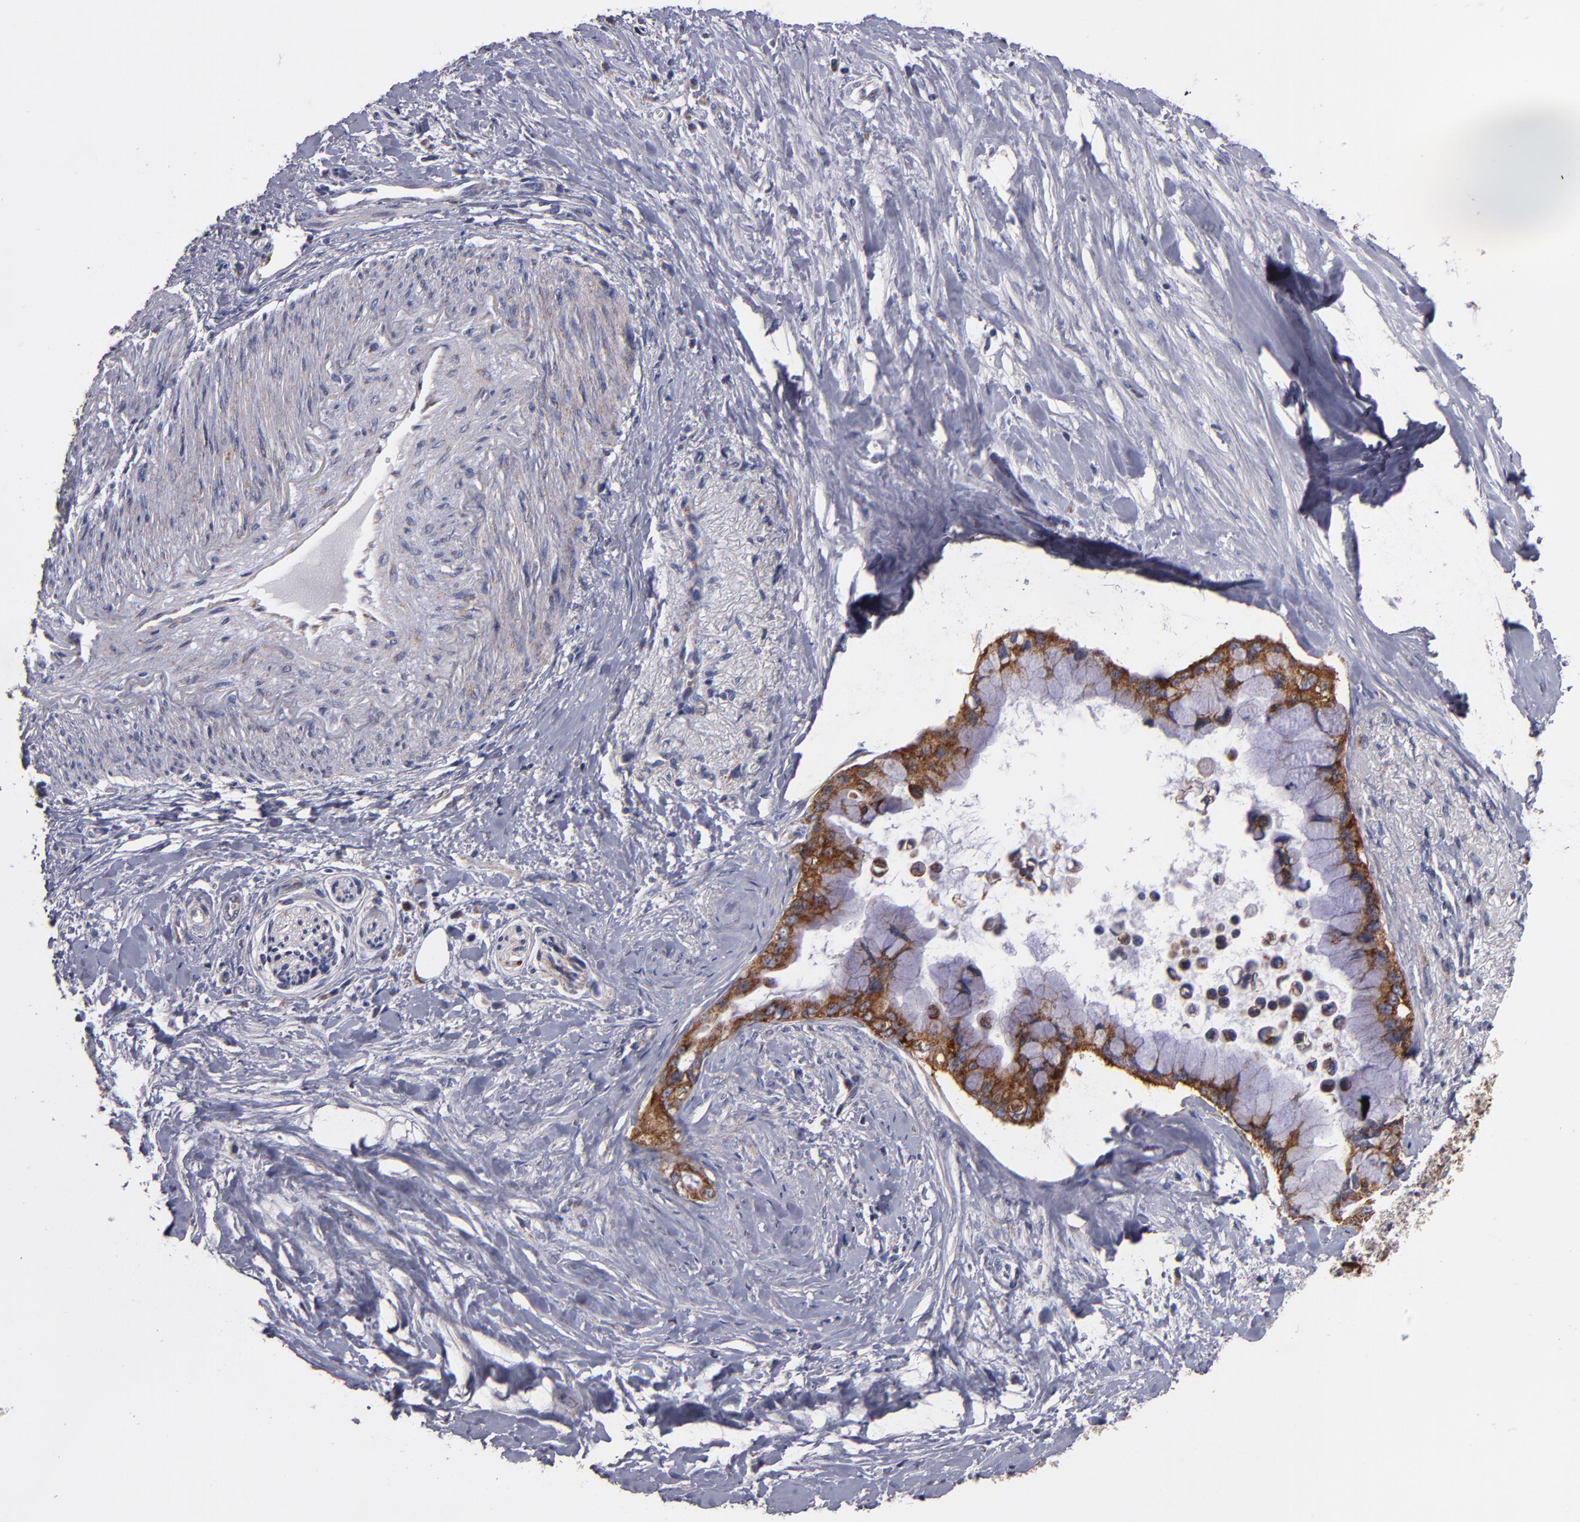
{"staining": {"intensity": "strong", "quantity": ">75%", "location": "cytoplasmic/membranous"}, "tissue": "pancreatic cancer", "cell_type": "Tumor cells", "image_type": "cancer", "snomed": [{"axis": "morphology", "description": "Adenocarcinoma, NOS"}, {"axis": "topography", "description": "Pancreas"}], "caption": "Protein staining of pancreatic cancer (adenocarcinoma) tissue shows strong cytoplasmic/membranous positivity in about >75% of tumor cells.", "gene": "CLTA", "patient": {"sex": "male", "age": 59}}